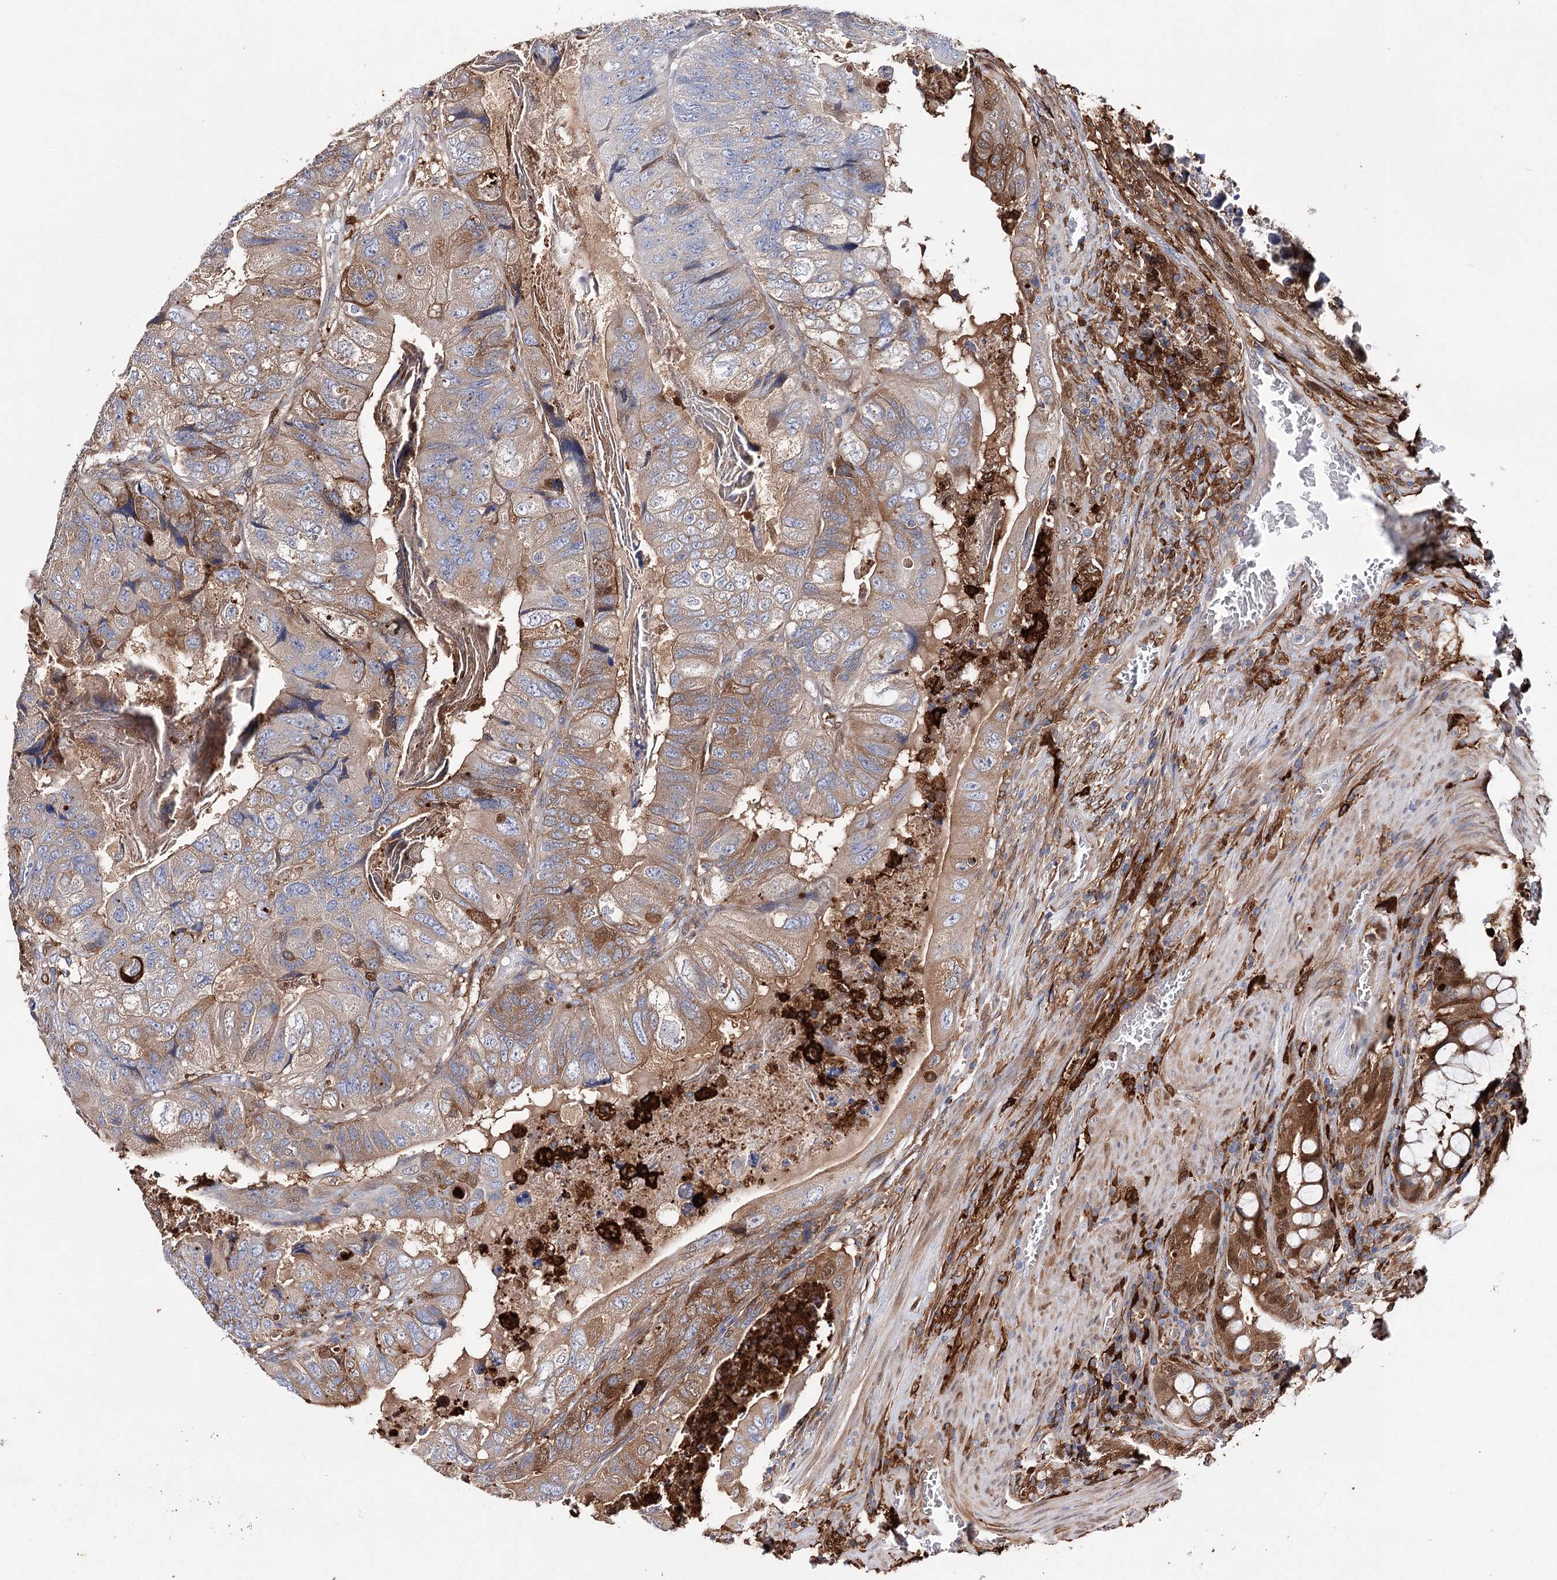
{"staining": {"intensity": "moderate", "quantity": "25%-75%", "location": "cytoplasmic/membranous"}, "tissue": "colorectal cancer", "cell_type": "Tumor cells", "image_type": "cancer", "snomed": [{"axis": "morphology", "description": "Adenocarcinoma, NOS"}, {"axis": "topography", "description": "Rectum"}], "caption": "Tumor cells display medium levels of moderate cytoplasmic/membranous expression in approximately 25%-75% of cells in human colorectal cancer.", "gene": "CFAP46", "patient": {"sex": "male", "age": 63}}